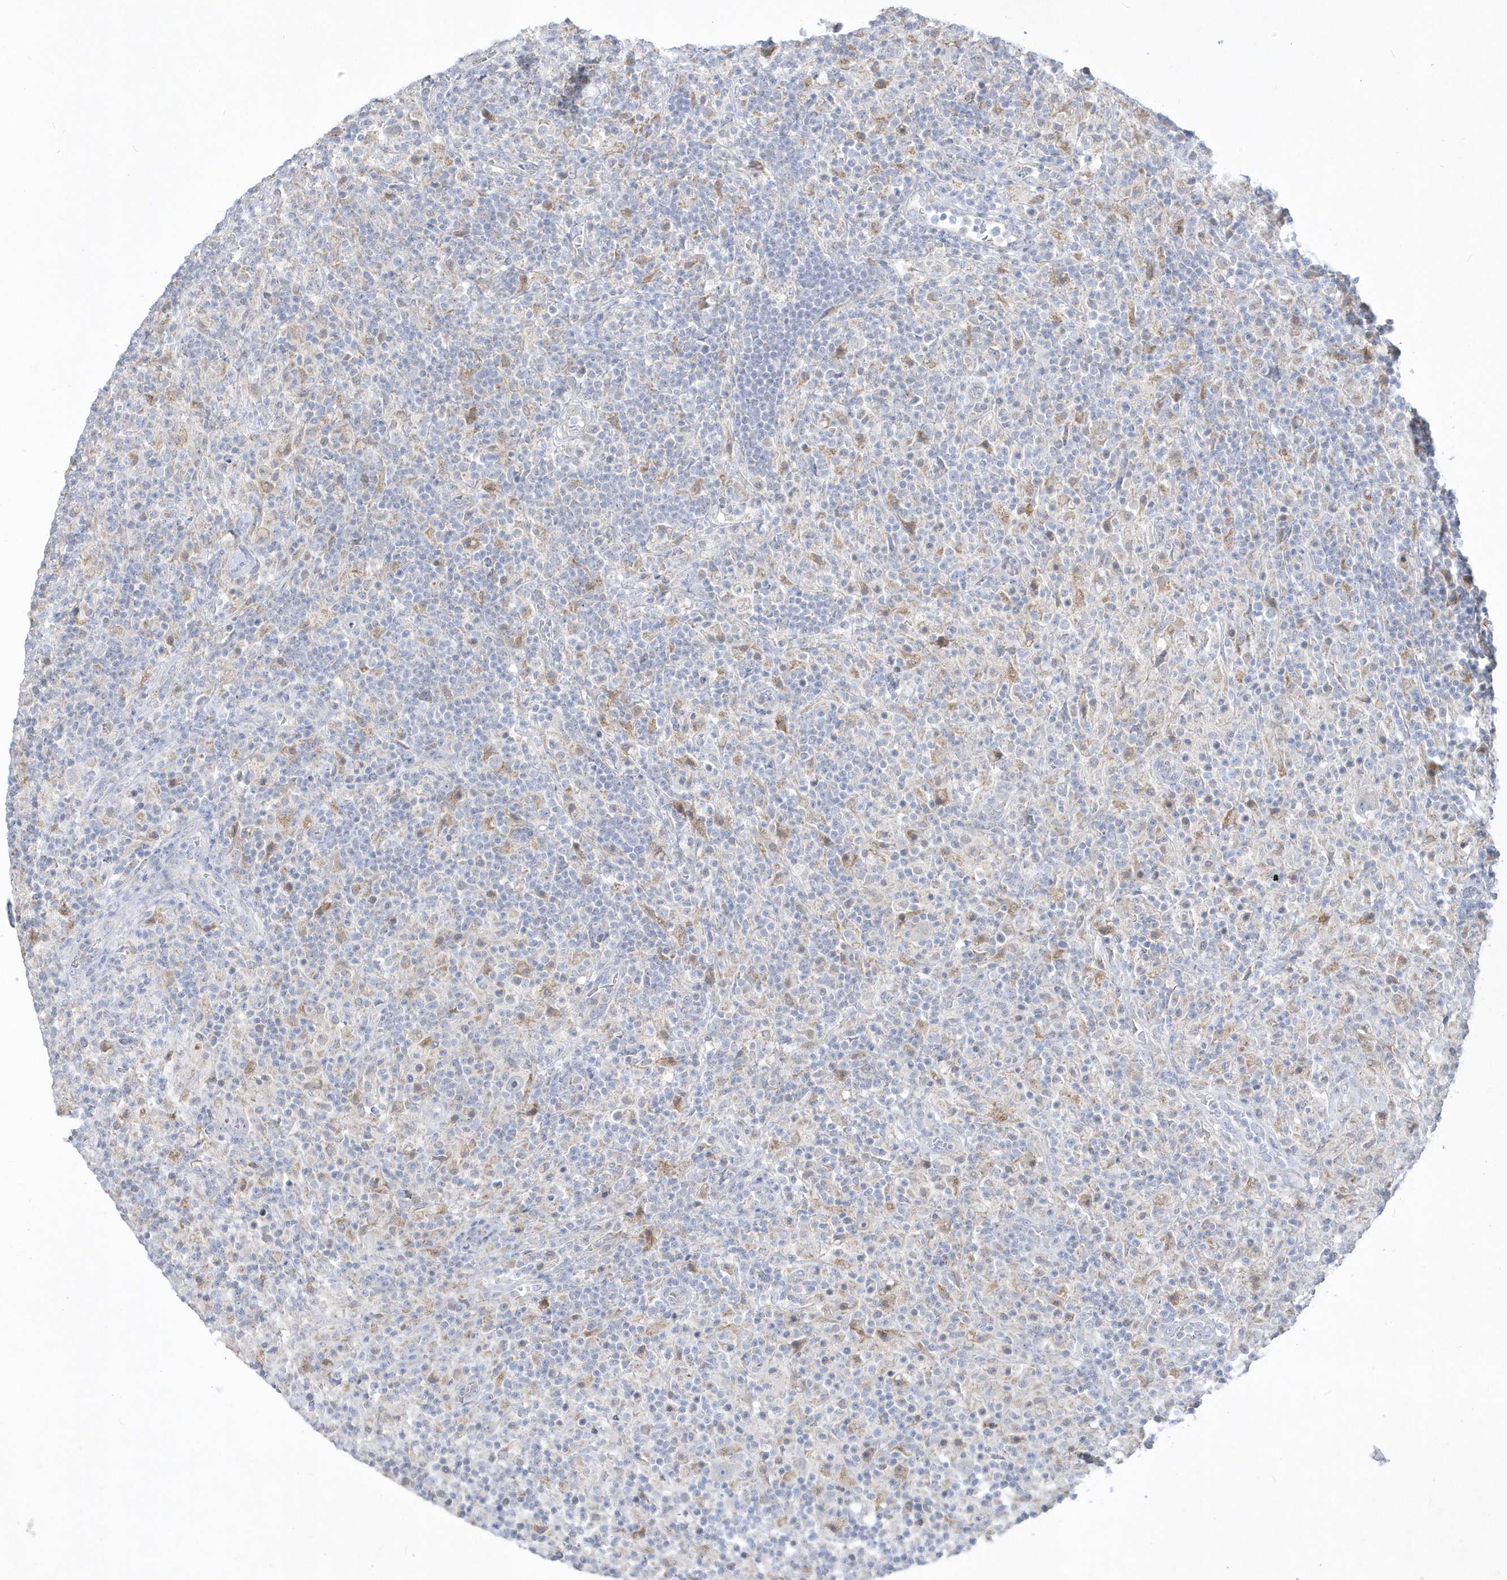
{"staining": {"intensity": "negative", "quantity": "none", "location": "none"}, "tissue": "lymphoma", "cell_type": "Tumor cells", "image_type": "cancer", "snomed": [{"axis": "morphology", "description": "Hodgkin's disease, NOS"}, {"axis": "topography", "description": "Lymph node"}], "caption": "Tumor cells show no significant protein positivity in Hodgkin's disease.", "gene": "PCBD1", "patient": {"sex": "male", "age": 70}}